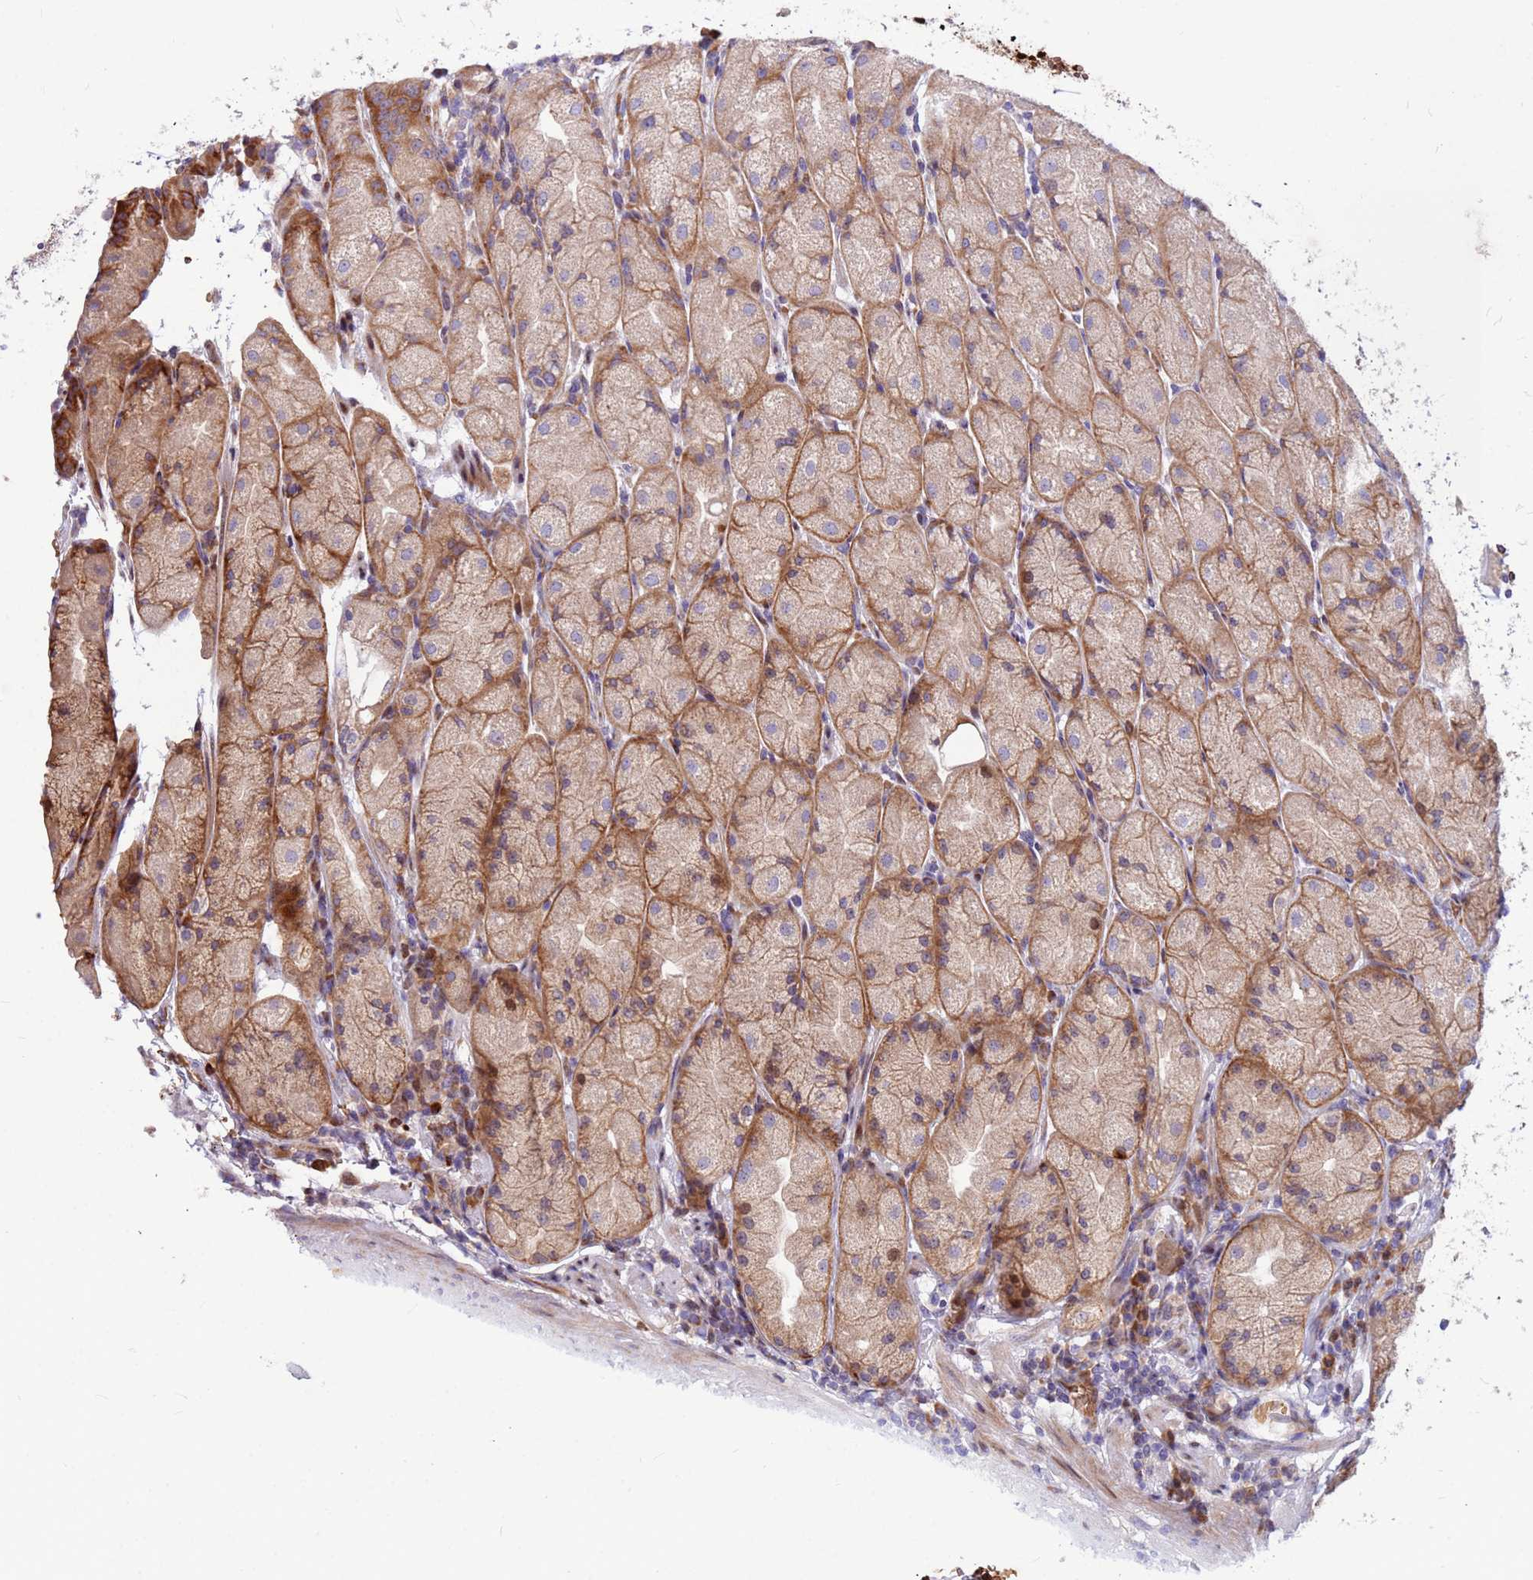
{"staining": {"intensity": "moderate", "quantity": ">75%", "location": "cytoplasmic/membranous"}, "tissue": "stomach", "cell_type": "Glandular cells", "image_type": "normal", "snomed": [{"axis": "morphology", "description": "Normal tissue, NOS"}, {"axis": "topography", "description": "Stomach, upper"}], "caption": "High-power microscopy captured an immunohistochemistry (IHC) photomicrograph of benign stomach, revealing moderate cytoplasmic/membranous expression in about >75% of glandular cells.", "gene": "ZNF669", "patient": {"sex": "male", "age": 52}}